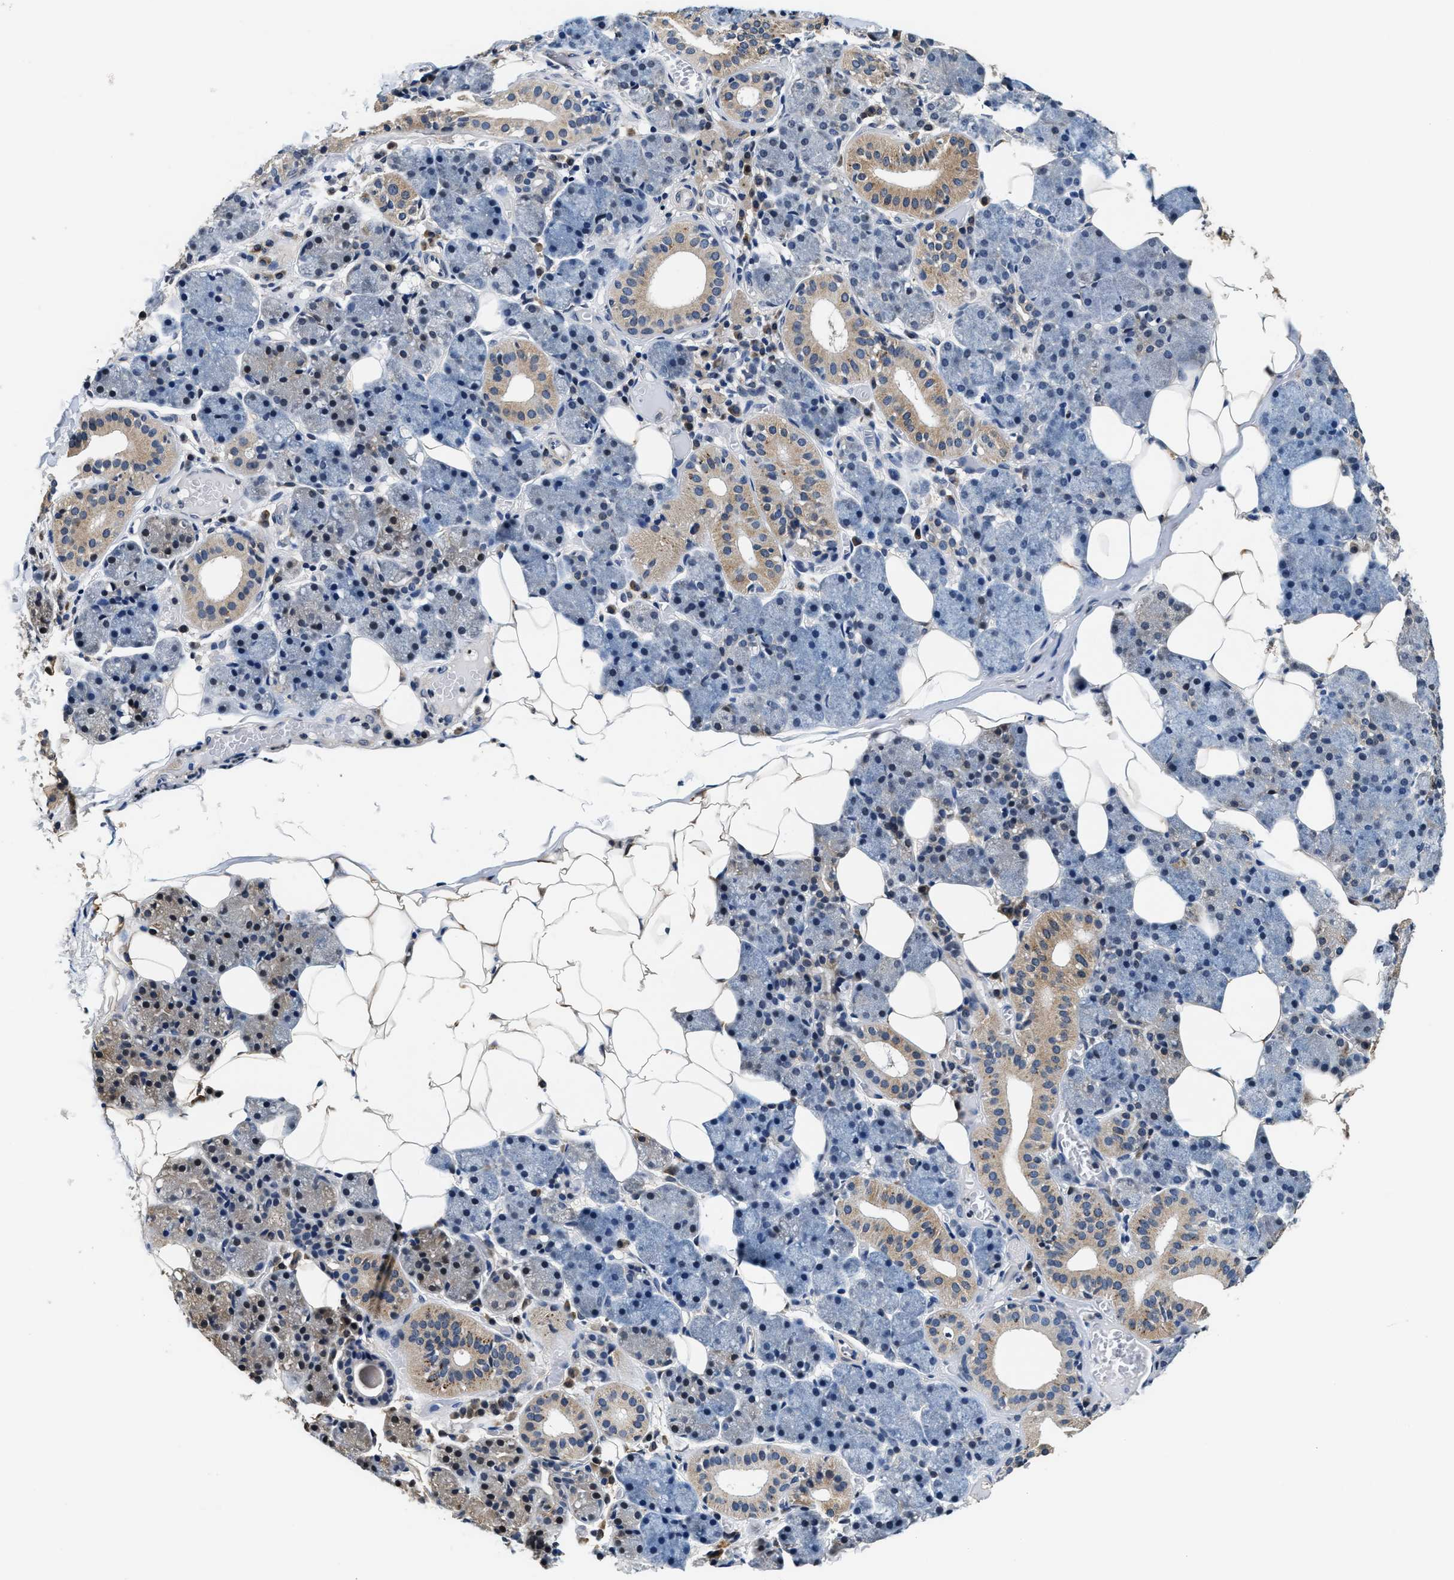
{"staining": {"intensity": "moderate", "quantity": "25%-75%", "location": "cytoplasmic/membranous"}, "tissue": "salivary gland", "cell_type": "Glandular cells", "image_type": "normal", "snomed": [{"axis": "morphology", "description": "Normal tissue, NOS"}, {"axis": "topography", "description": "Salivary gland"}], "caption": "Immunohistochemistry (IHC) (DAB (3,3'-diaminobenzidine)) staining of benign salivary gland exhibits moderate cytoplasmic/membranous protein staining in approximately 25%-75% of glandular cells.", "gene": "PHPT1", "patient": {"sex": "female", "age": 33}}